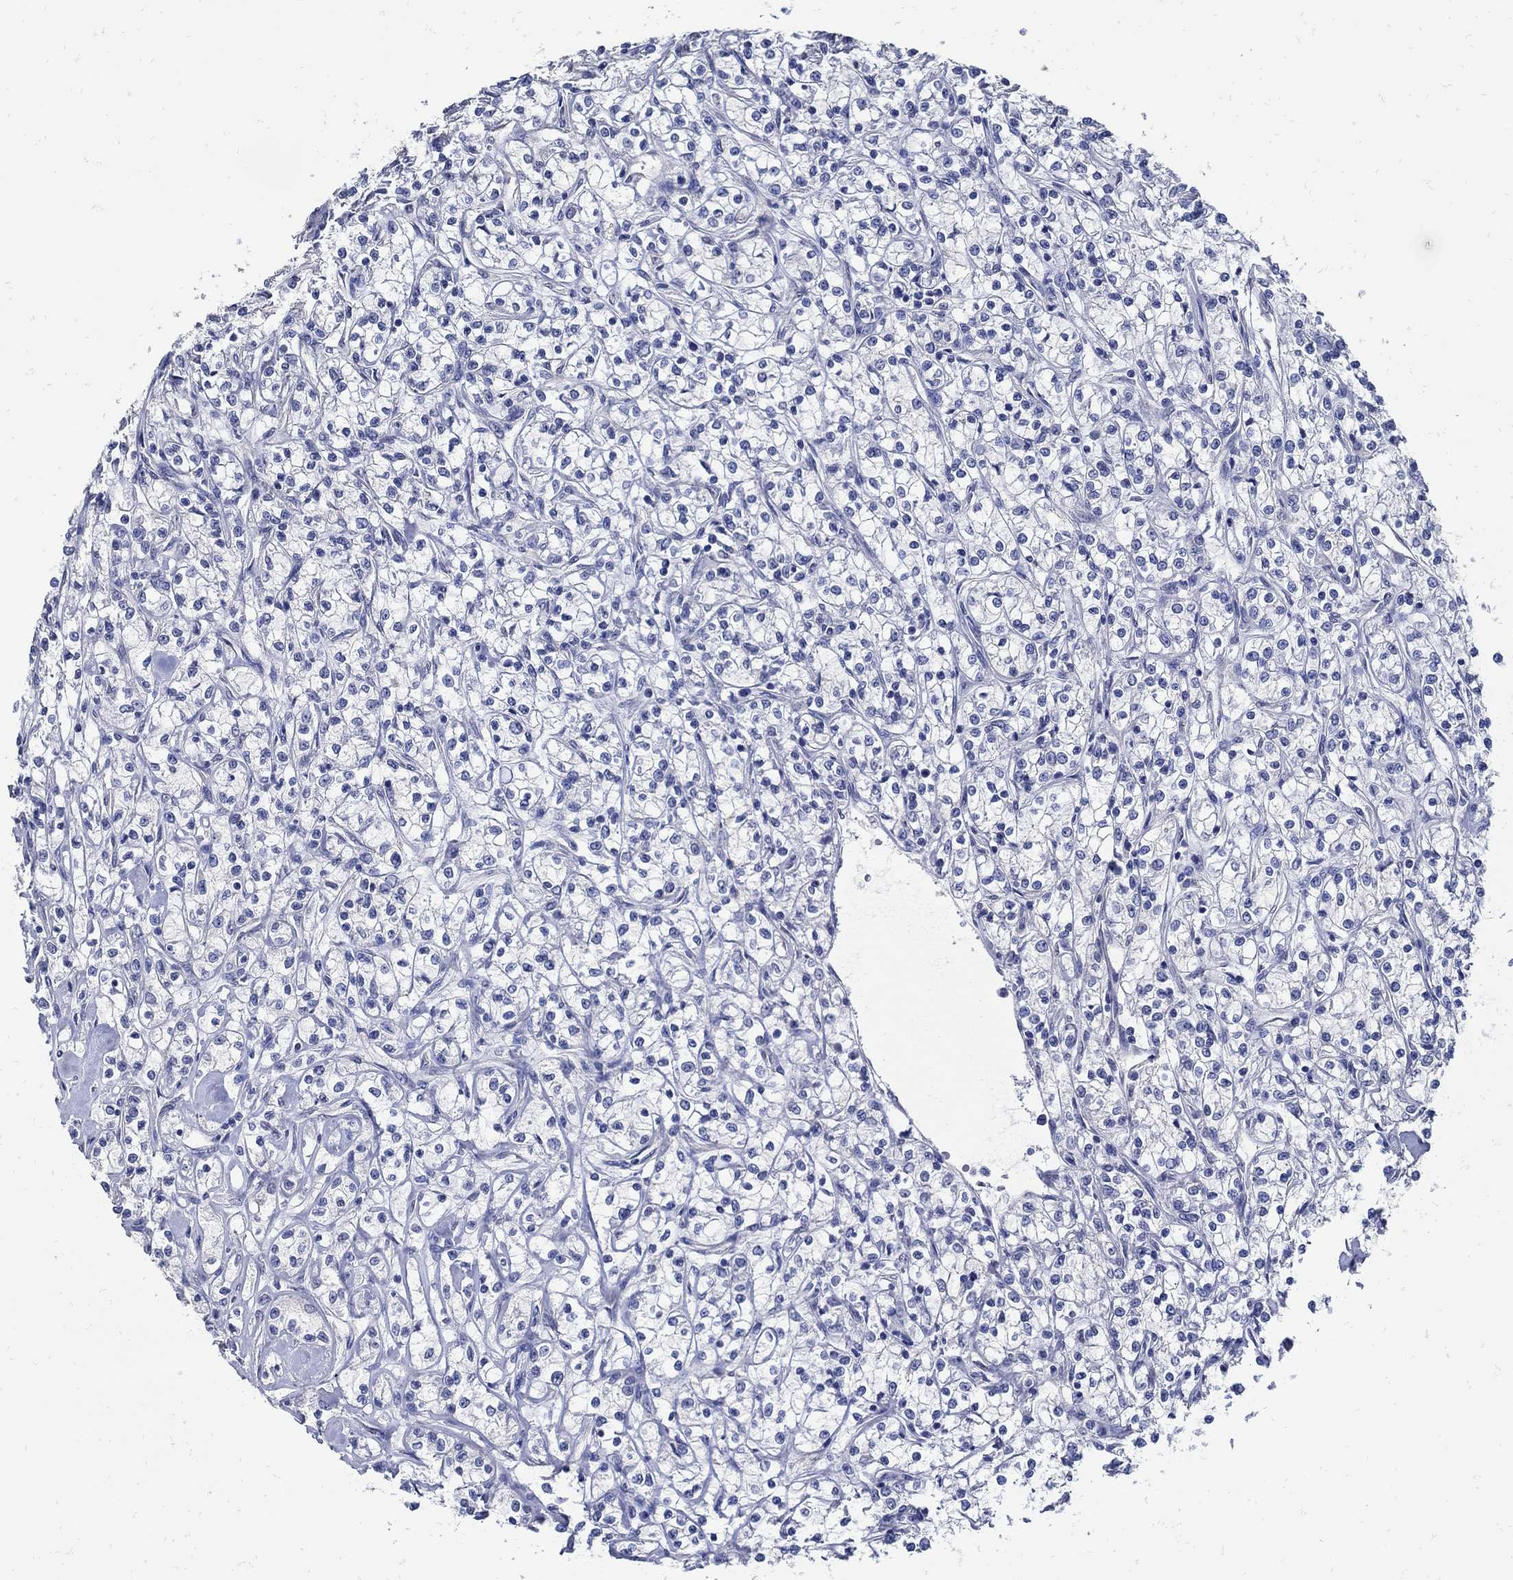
{"staining": {"intensity": "negative", "quantity": "none", "location": "none"}, "tissue": "renal cancer", "cell_type": "Tumor cells", "image_type": "cancer", "snomed": [{"axis": "morphology", "description": "Adenocarcinoma, NOS"}, {"axis": "topography", "description": "Kidney"}], "caption": "This is an immunohistochemistry photomicrograph of human renal cancer. There is no staining in tumor cells.", "gene": "KCNN3", "patient": {"sex": "female", "age": 59}}